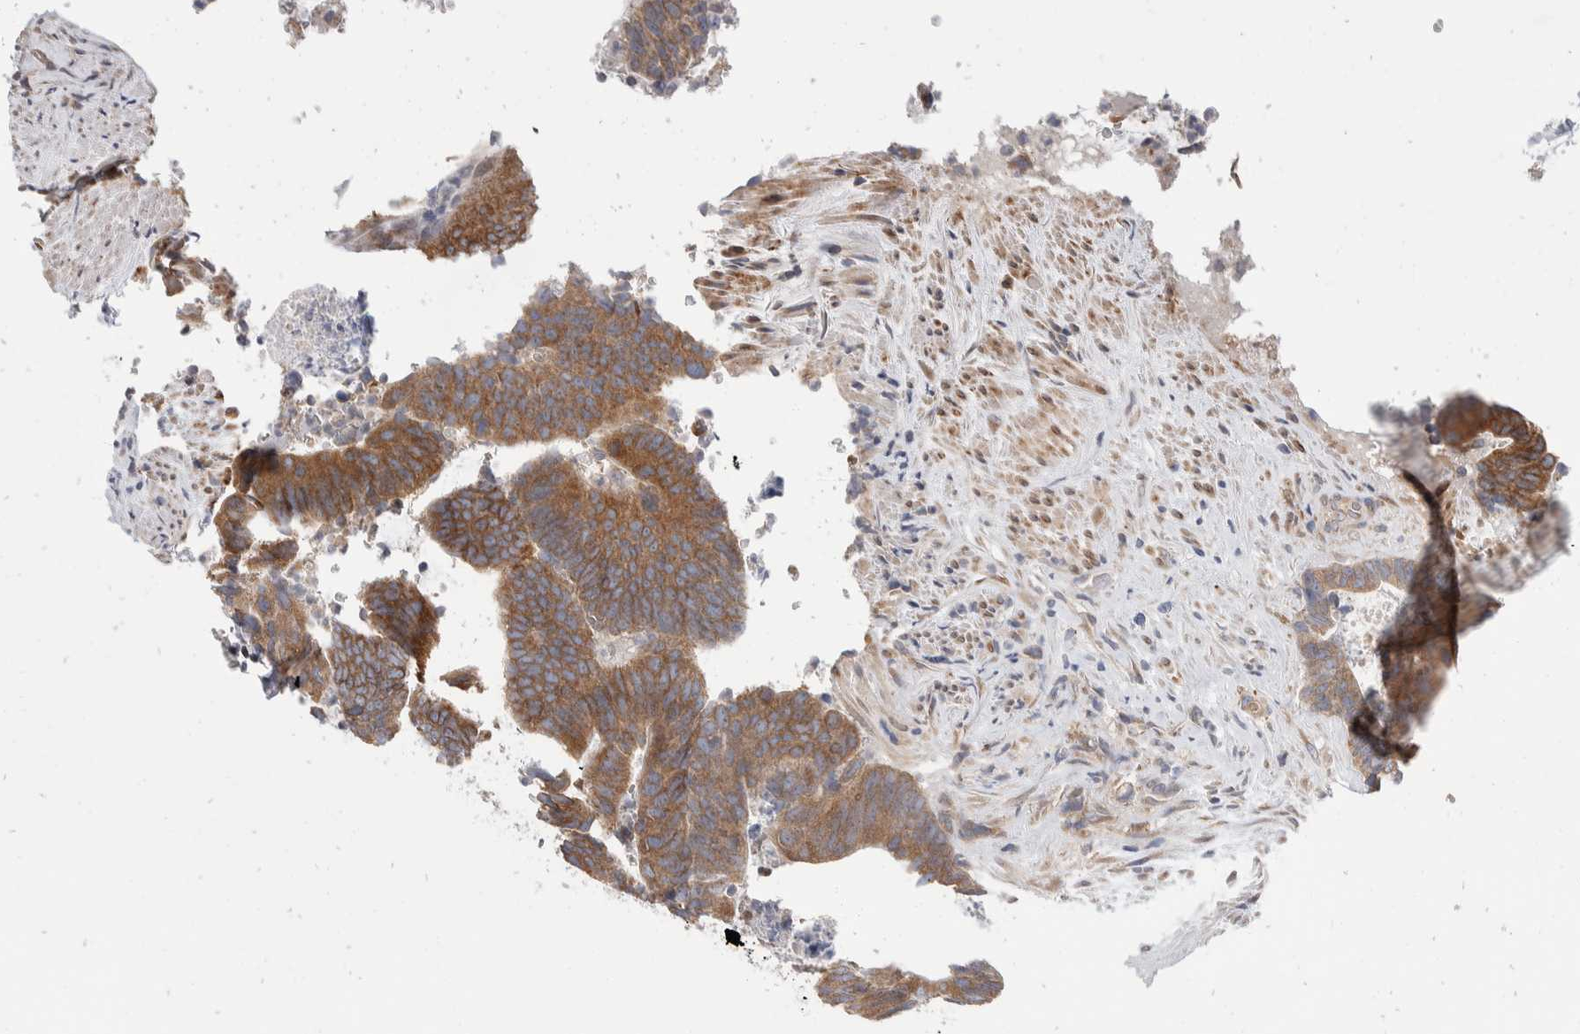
{"staining": {"intensity": "moderate", "quantity": ">75%", "location": "cytoplasmic/membranous"}, "tissue": "colorectal cancer", "cell_type": "Tumor cells", "image_type": "cancer", "snomed": [{"axis": "morphology", "description": "Adenocarcinoma, NOS"}, {"axis": "topography", "description": "Colon"}], "caption": "Immunohistochemistry photomicrograph of neoplastic tissue: human colorectal cancer stained using immunohistochemistry (IHC) shows medium levels of moderate protein expression localized specifically in the cytoplasmic/membranous of tumor cells, appearing as a cytoplasmic/membranous brown color.", "gene": "TMEM245", "patient": {"sex": "male", "age": 56}}